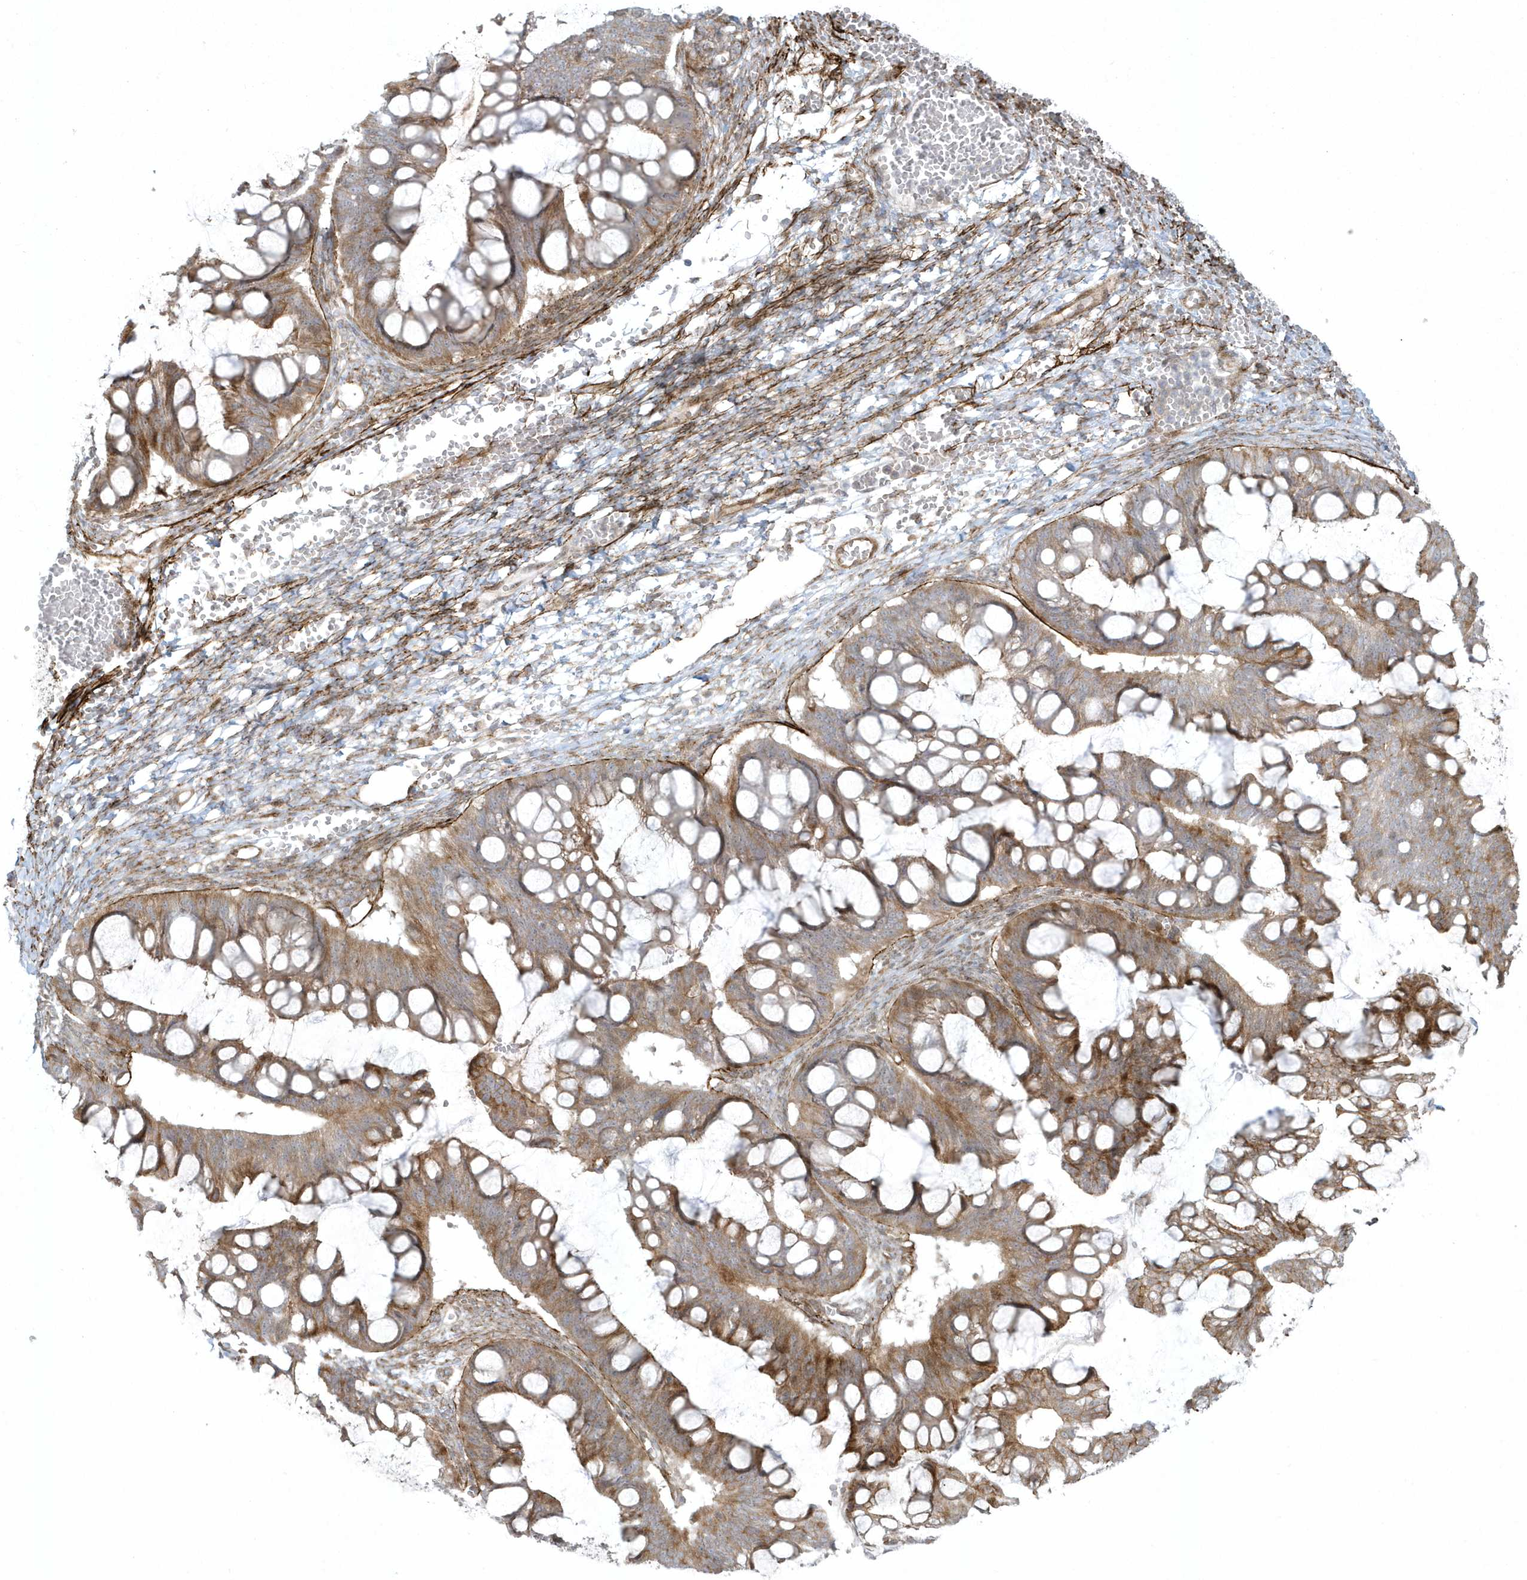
{"staining": {"intensity": "moderate", "quantity": ">75%", "location": "cytoplasmic/membranous"}, "tissue": "ovarian cancer", "cell_type": "Tumor cells", "image_type": "cancer", "snomed": [{"axis": "morphology", "description": "Cystadenocarcinoma, mucinous, NOS"}, {"axis": "topography", "description": "Ovary"}], "caption": "Protein staining of ovarian cancer (mucinous cystadenocarcinoma) tissue exhibits moderate cytoplasmic/membranous staining in about >75% of tumor cells. The protein is stained brown, and the nuclei are stained in blue (DAB IHC with brightfield microscopy, high magnification).", "gene": "MASP2", "patient": {"sex": "female", "age": 73}}